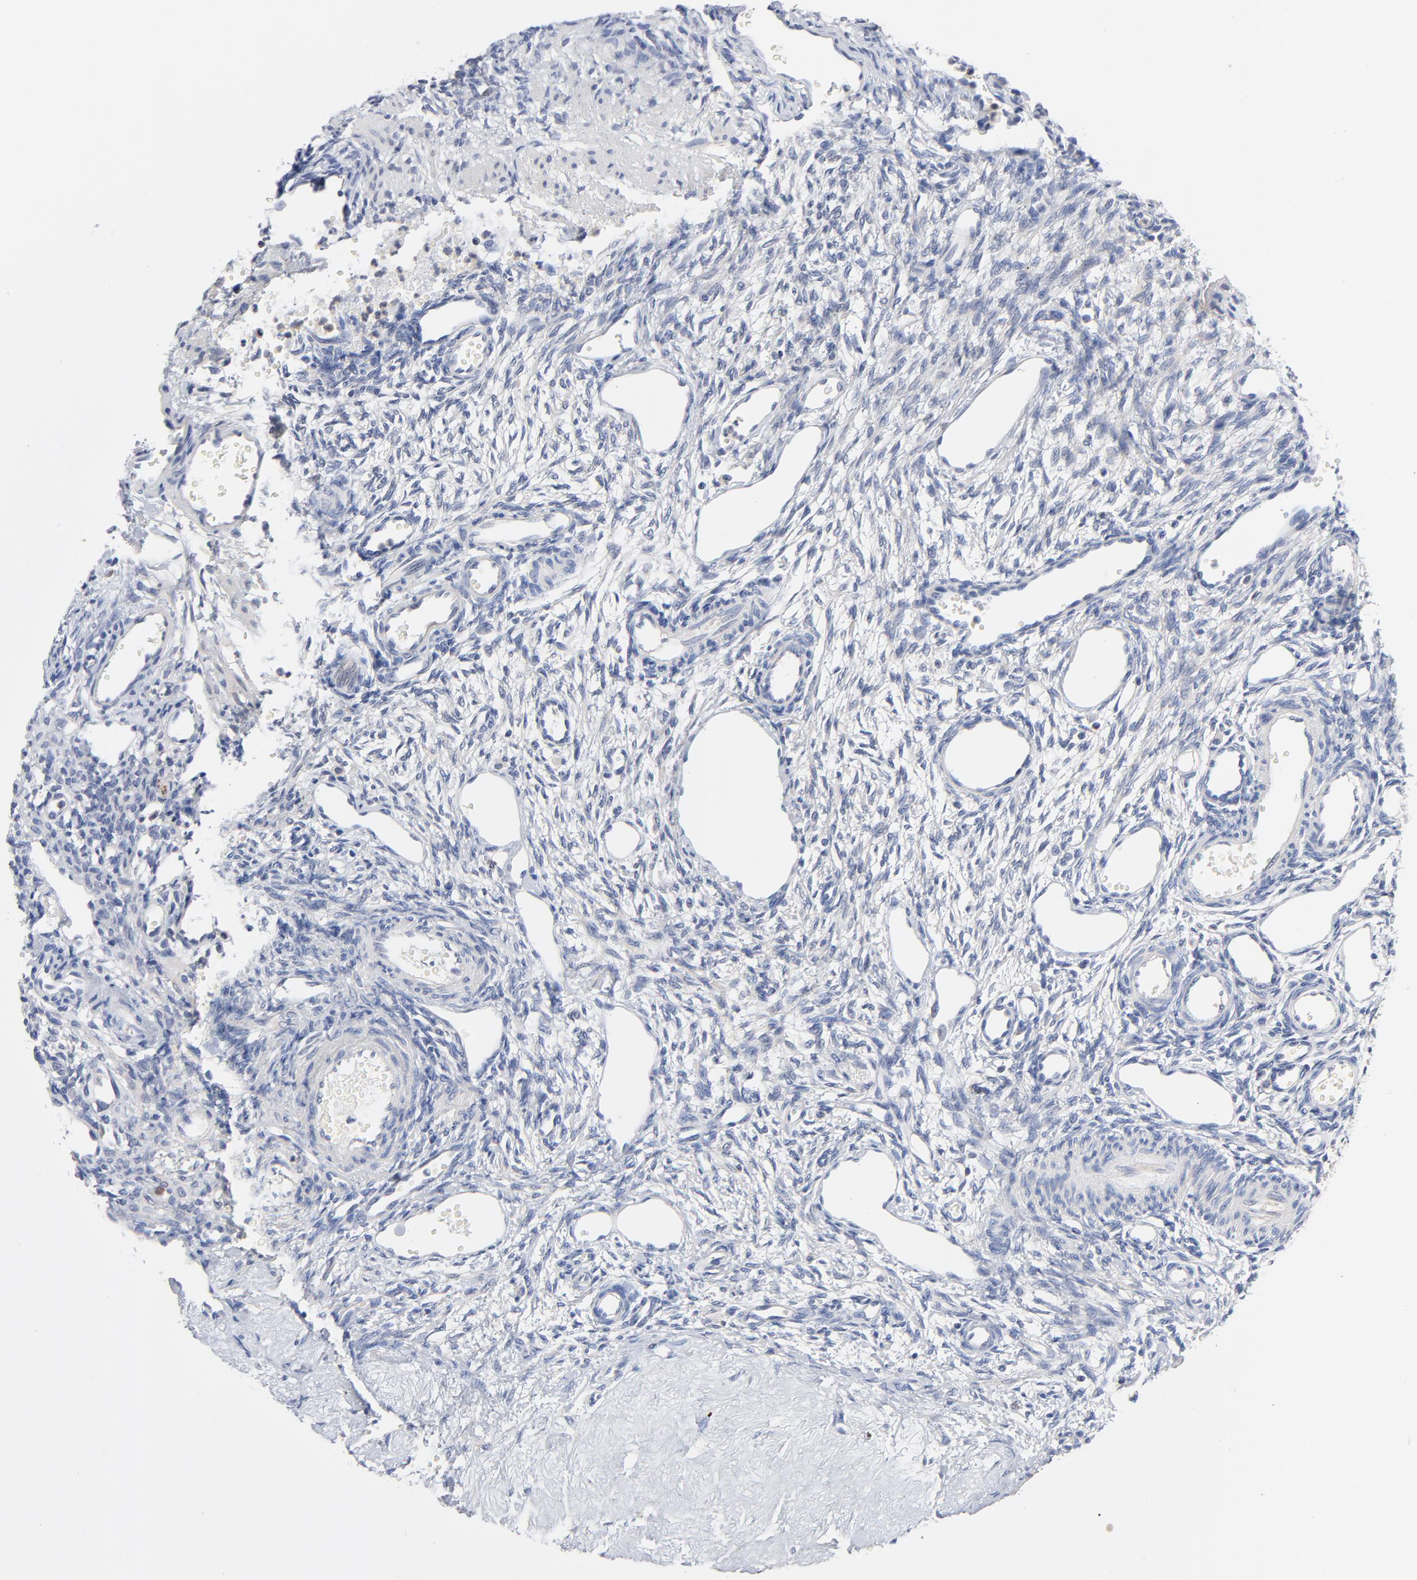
{"staining": {"intensity": "negative", "quantity": "none", "location": "none"}, "tissue": "ovary", "cell_type": "Ovarian stroma cells", "image_type": "normal", "snomed": [{"axis": "morphology", "description": "Normal tissue, NOS"}, {"axis": "topography", "description": "Ovary"}], "caption": "The immunohistochemistry (IHC) photomicrograph has no significant expression in ovarian stroma cells of ovary. (Brightfield microscopy of DAB (3,3'-diaminobenzidine) immunohistochemistry at high magnification).", "gene": "CAB39L", "patient": {"sex": "female", "age": 33}}